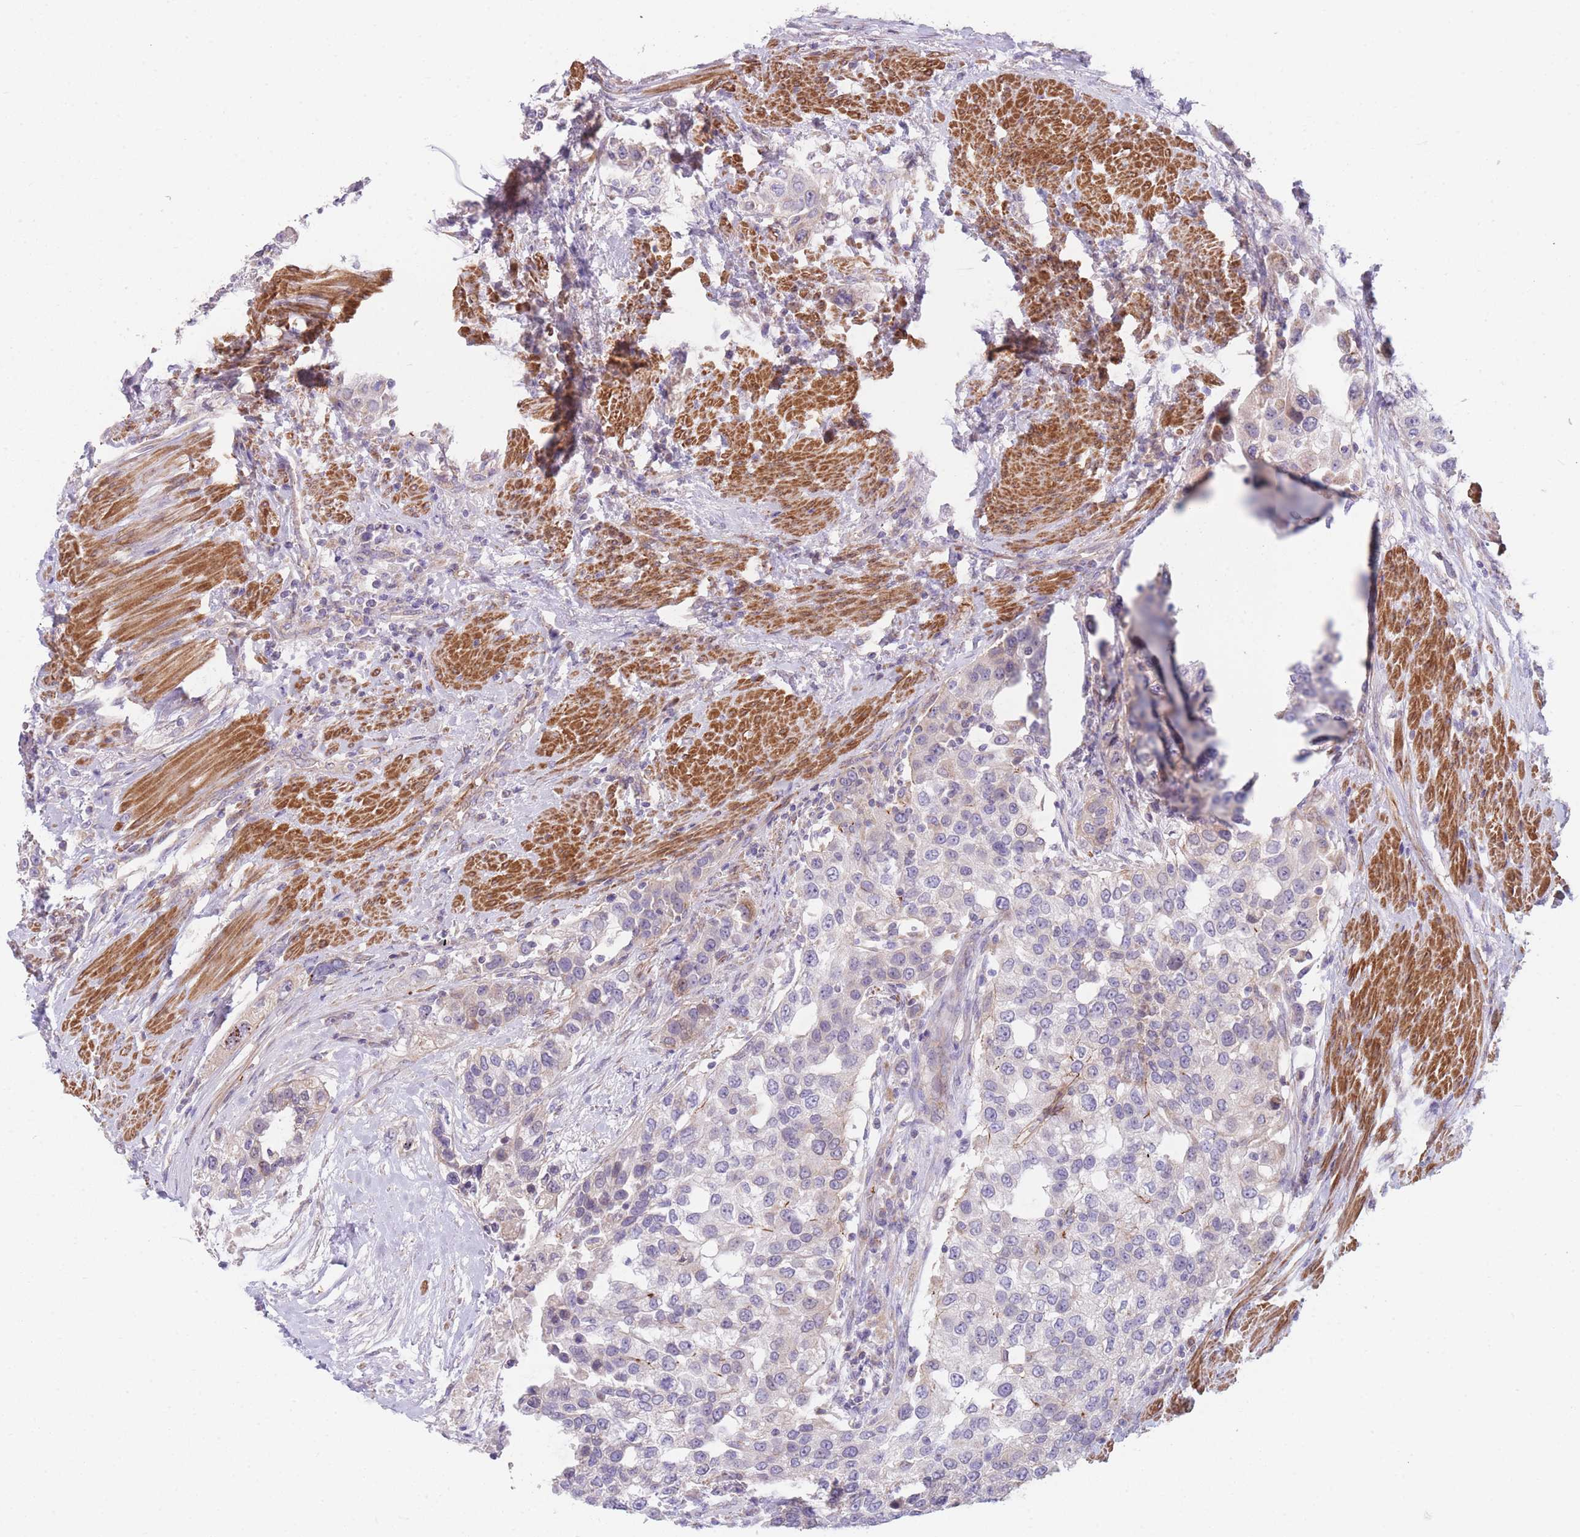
{"staining": {"intensity": "negative", "quantity": "none", "location": "none"}, "tissue": "urothelial cancer", "cell_type": "Tumor cells", "image_type": "cancer", "snomed": [{"axis": "morphology", "description": "Urothelial carcinoma, High grade"}, {"axis": "topography", "description": "Urinary bladder"}], "caption": "The micrograph exhibits no significant expression in tumor cells of urothelial cancer.", "gene": "SMPD4", "patient": {"sex": "female", "age": 80}}